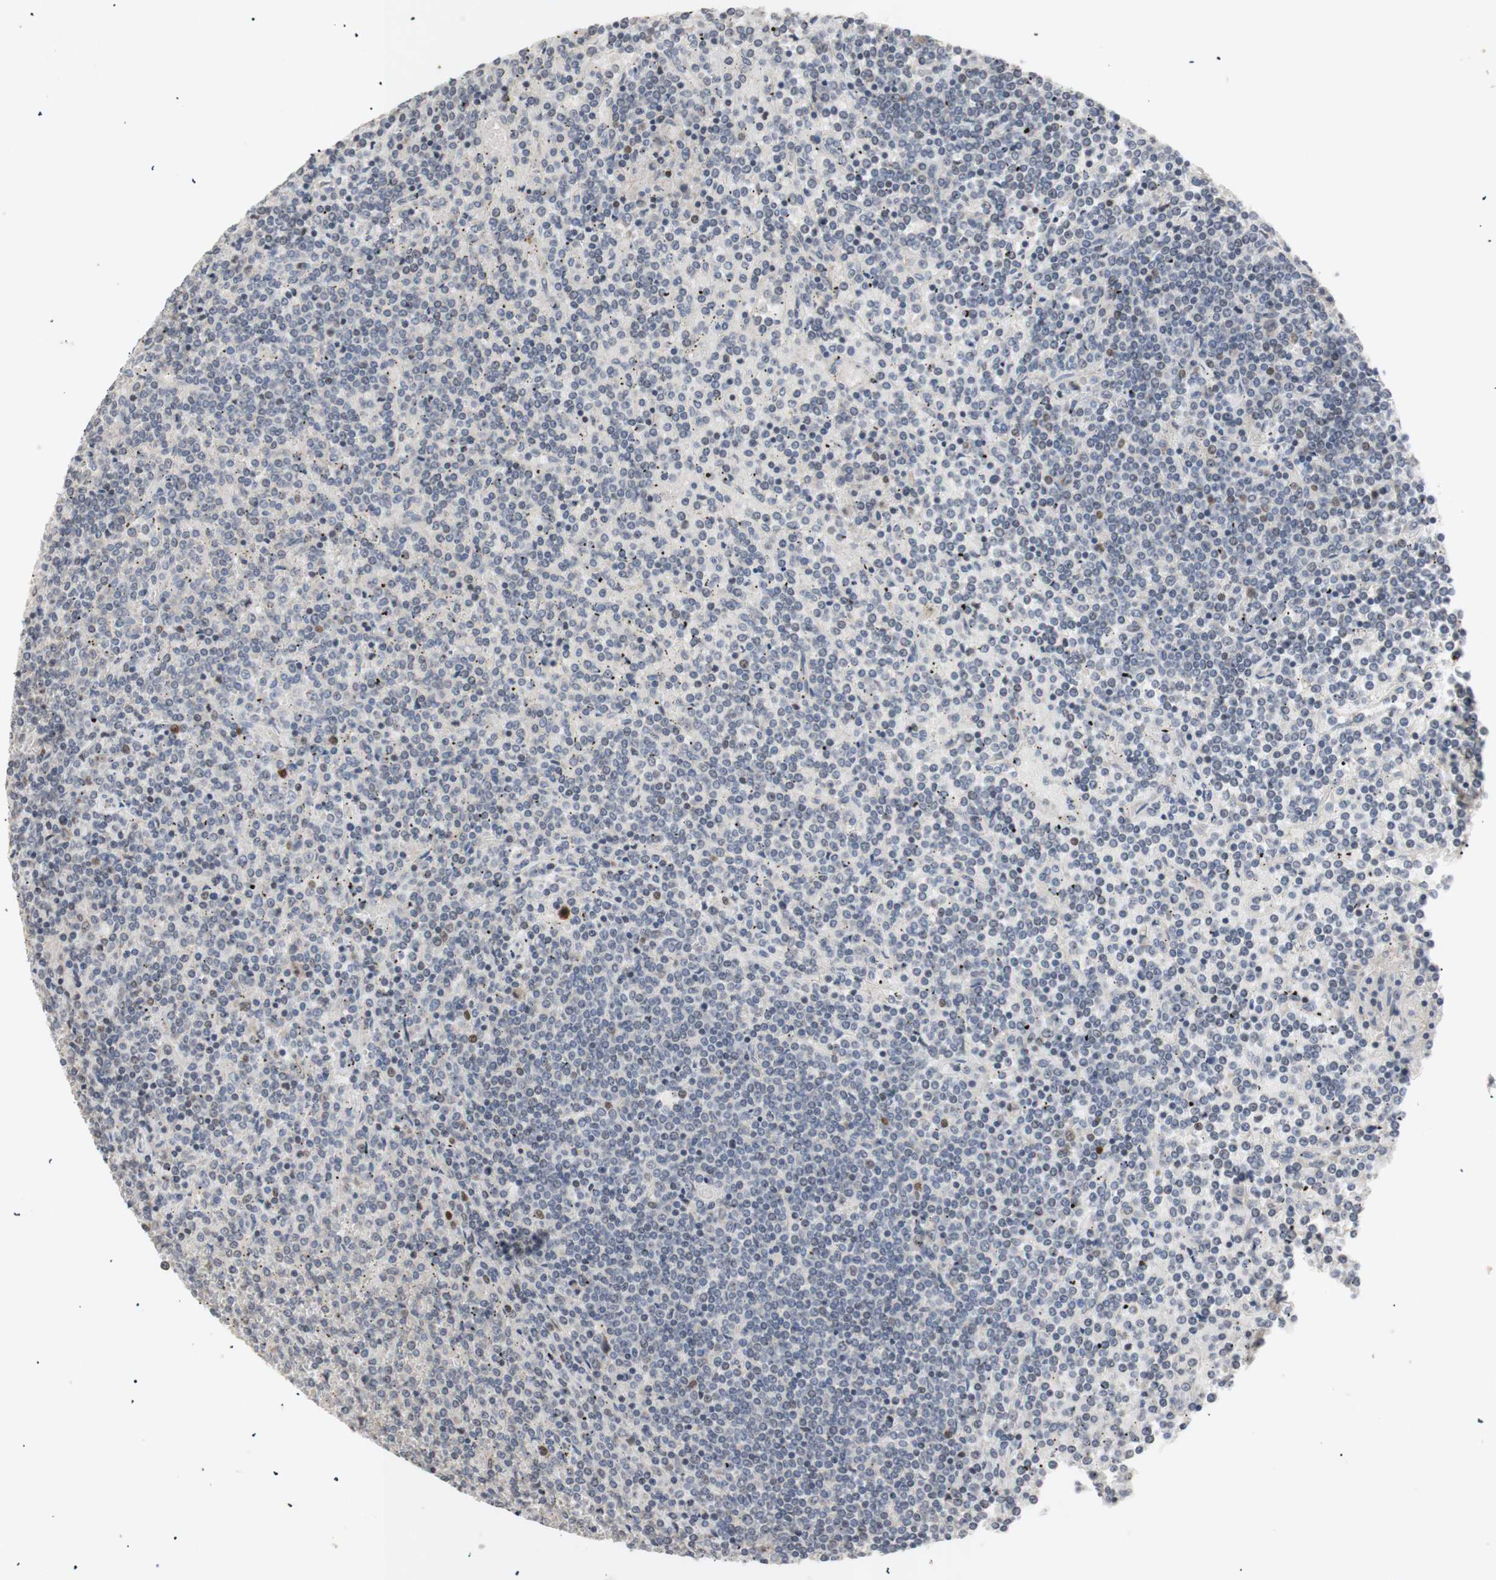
{"staining": {"intensity": "negative", "quantity": "none", "location": "none"}, "tissue": "lymphoma", "cell_type": "Tumor cells", "image_type": "cancer", "snomed": [{"axis": "morphology", "description": "Malignant lymphoma, non-Hodgkin's type, Low grade"}, {"axis": "topography", "description": "Spleen"}], "caption": "A photomicrograph of lymphoma stained for a protein shows no brown staining in tumor cells. (DAB (3,3'-diaminobenzidine) IHC, high magnification).", "gene": "FOSB", "patient": {"sex": "female", "age": 19}}